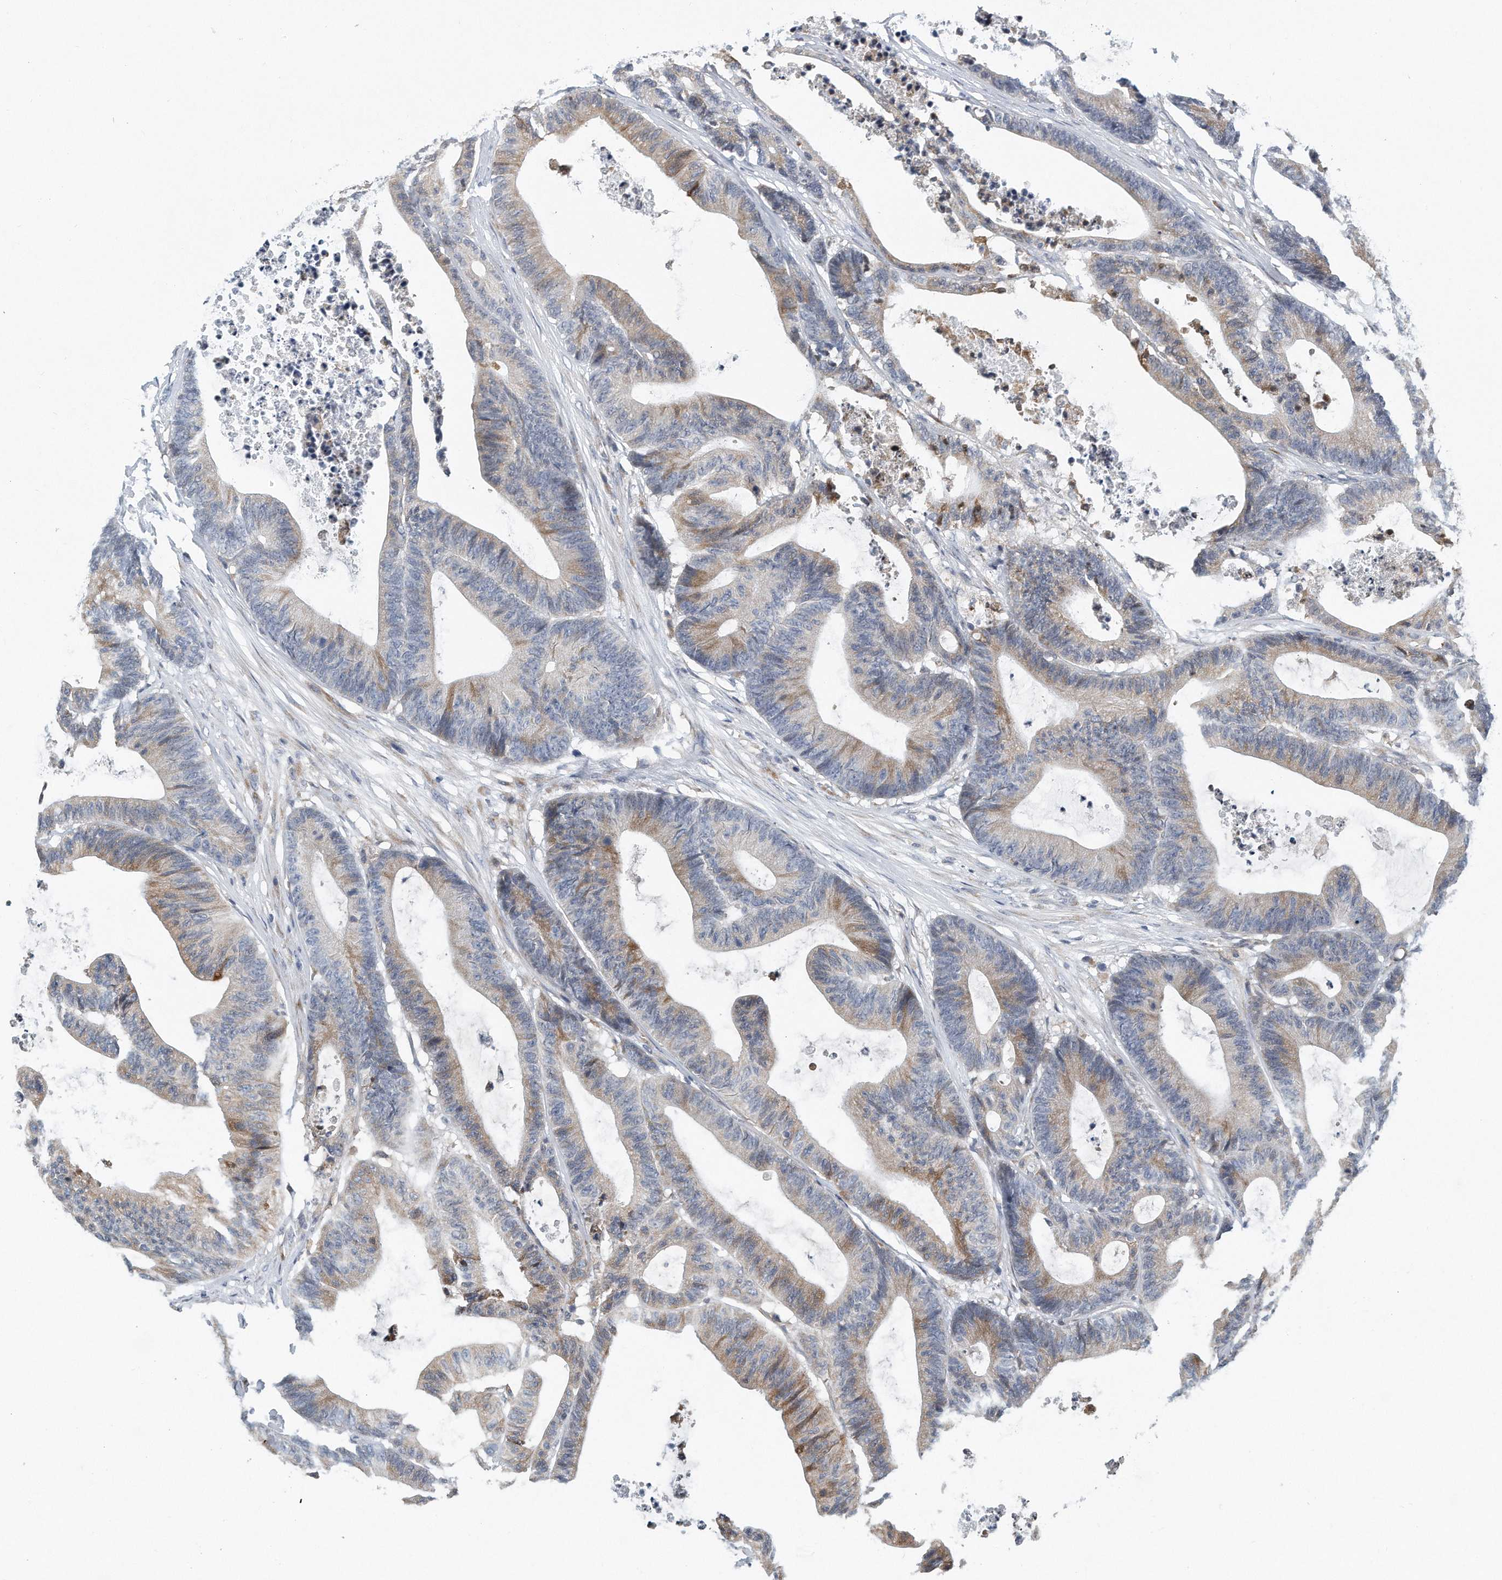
{"staining": {"intensity": "moderate", "quantity": "<25%", "location": "cytoplasmic/membranous"}, "tissue": "colorectal cancer", "cell_type": "Tumor cells", "image_type": "cancer", "snomed": [{"axis": "morphology", "description": "Adenocarcinoma, NOS"}, {"axis": "topography", "description": "Colon"}], "caption": "Protein expression analysis of colorectal adenocarcinoma demonstrates moderate cytoplasmic/membranous positivity in approximately <25% of tumor cells. (DAB (3,3'-diaminobenzidine) IHC with brightfield microscopy, high magnification).", "gene": "VLDLR", "patient": {"sex": "female", "age": 84}}